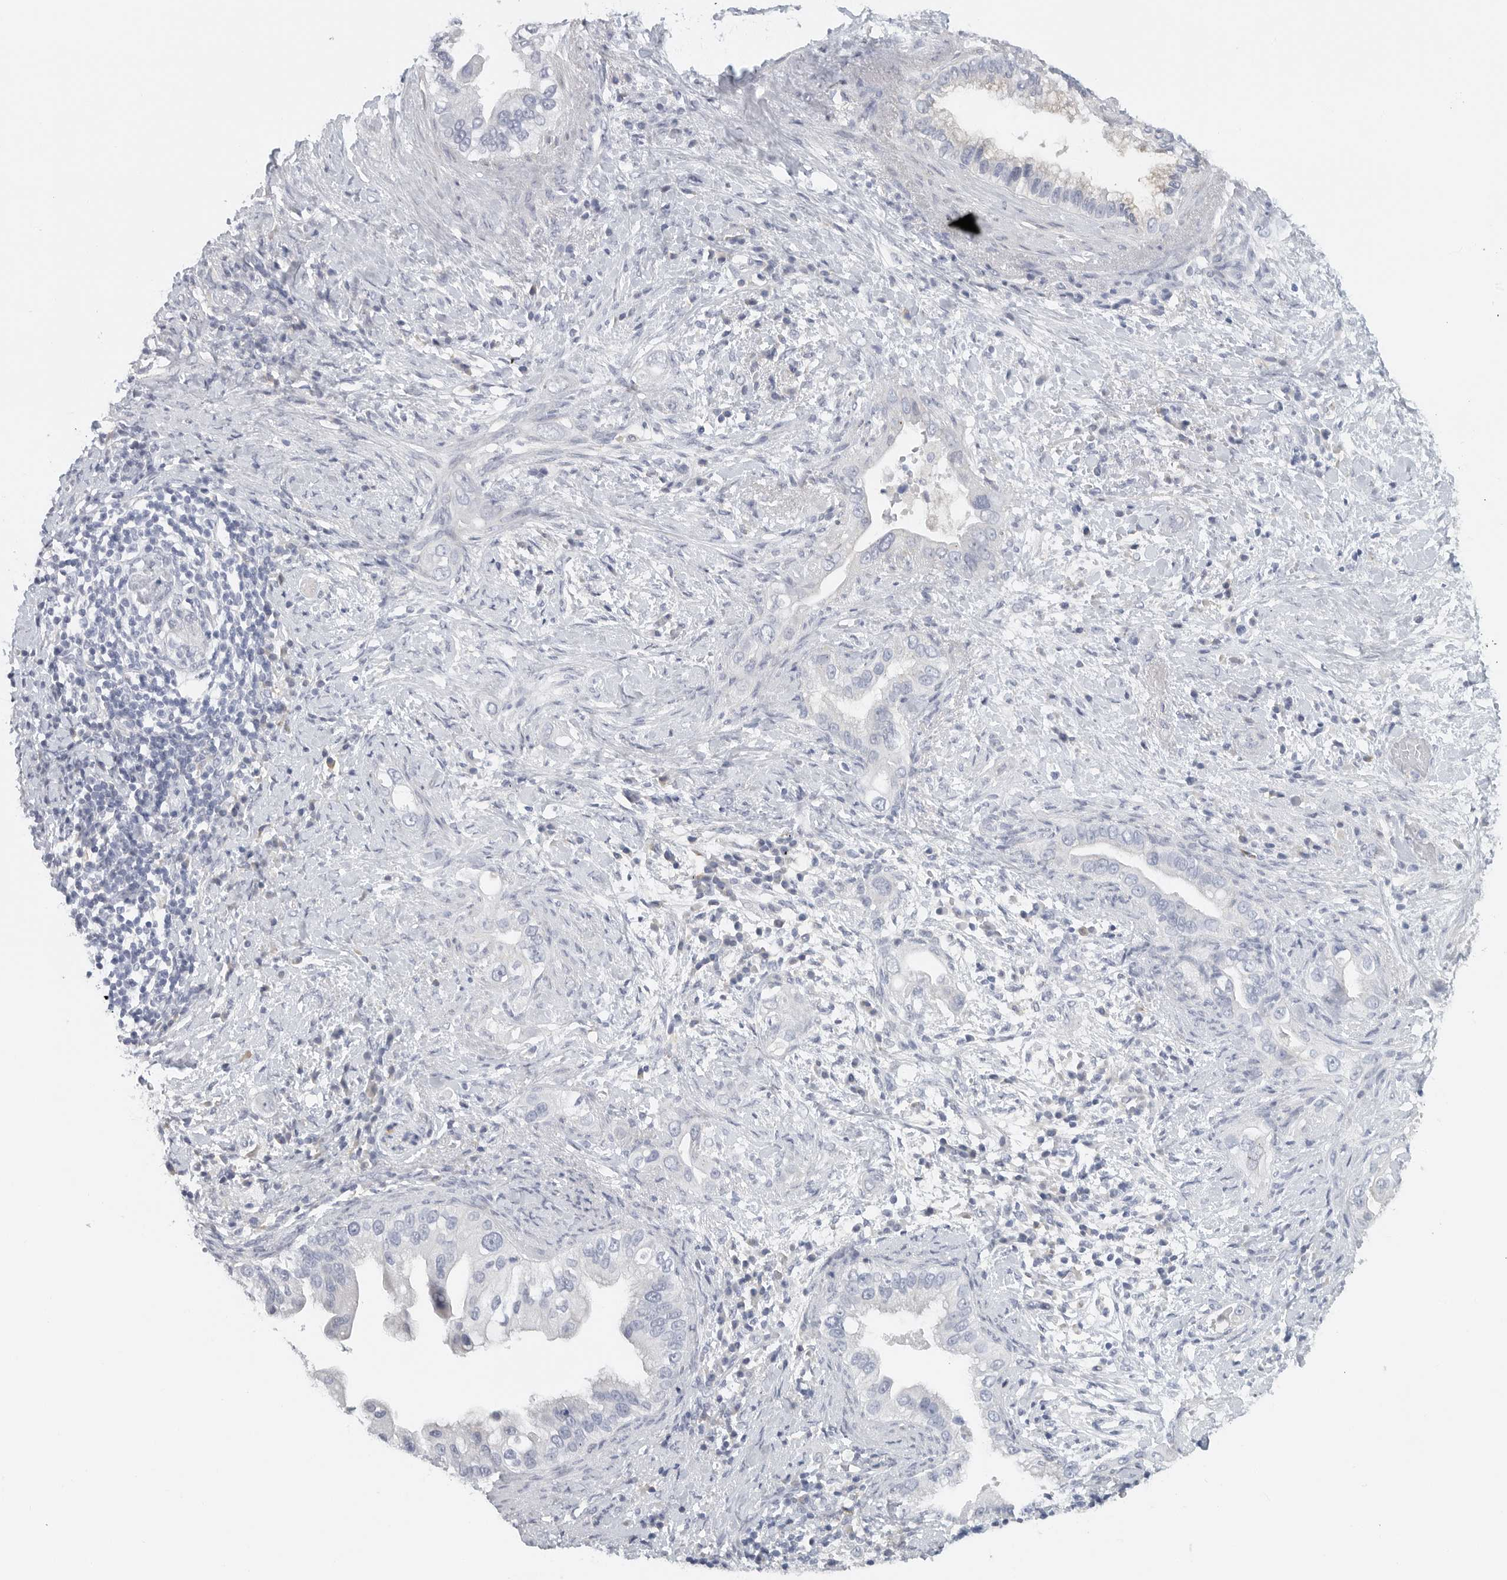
{"staining": {"intensity": "negative", "quantity": "none", "location": "none"}, "tissue": "pancreatic cancer", "cell_type": "Tumor cells", "image_type": "cancer", "snomed": [{"axis": "morphology", "description": "Inflammation, NOS"}, {"axis": "morphology", "description": "Adenocarcinoma, NOS"}, {"axis": "topography", "description": "Pancreas"}], "caption": "Tumor cells show no significant staining in pancreatic cancer (adenocarcinoma).", "gene": "PAM", "patient": {"sex": "female", "age": 56}}